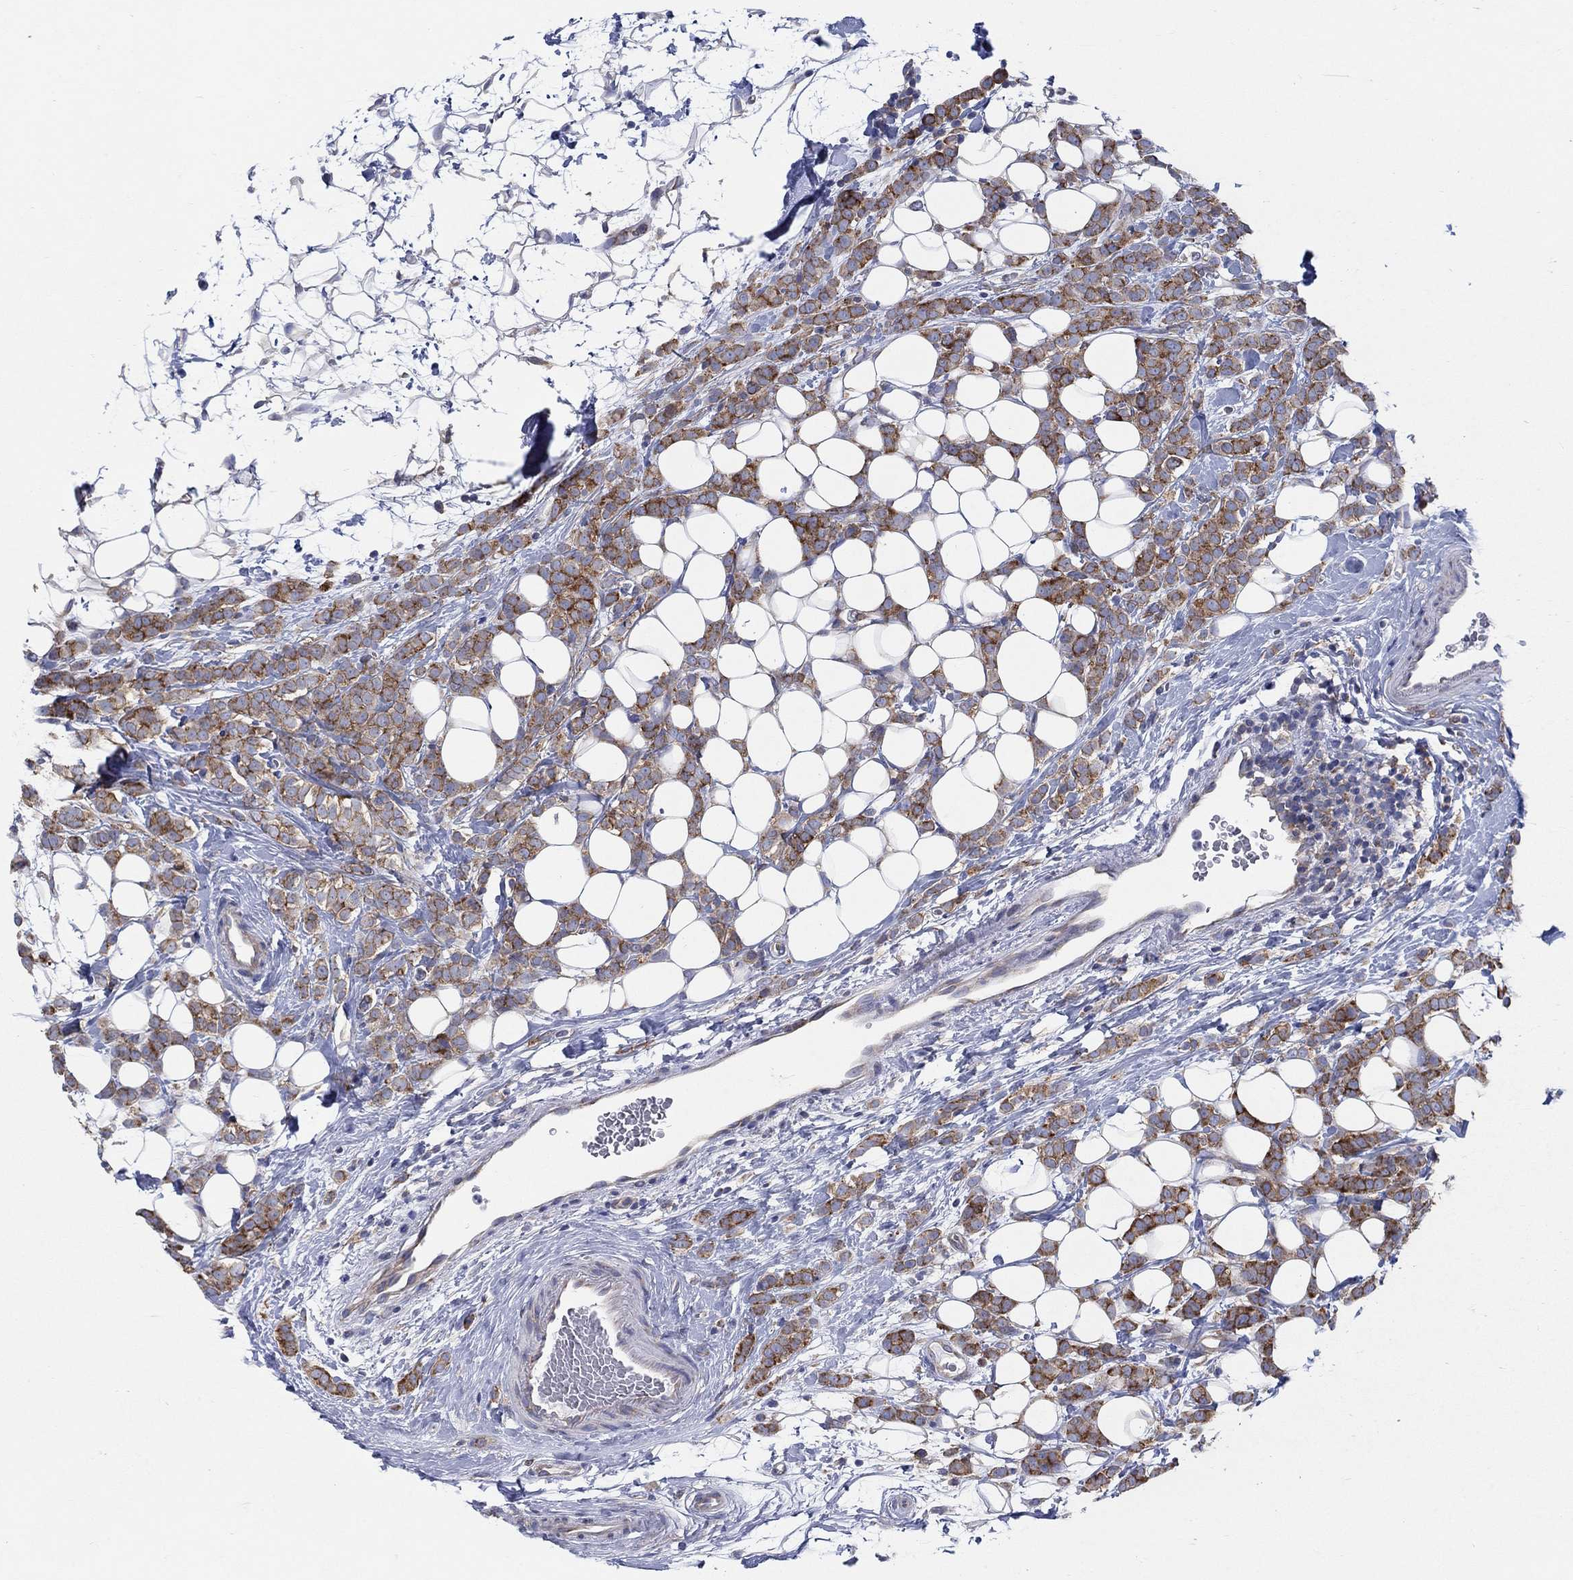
{"staining": {"intensity": "strong", "quantity": "25%-75%", "location": "cytoplasmic/membranous"}, "tissue": "breast cancer", "cell_type": "Tumor cells", "image_type": "cancer", "snomed": [{"axis": "morphology", "description": "Lobular carcinoma"}, {"axis": "topography", "description": "Breast"}], "caption": "Protein analysis of breast cancer tissue demonstrates strong cytoplasmic/membranous staining in approximately 25%-75% of tumor cells. Using DAB (3,3'-diaminobenzidine) (brown) and hematoxylin (blue) stains, captured at high magnification using brightfield microscopy.", "gene": "TMEM59", "patient": {"sex": "female", "age": 49}}